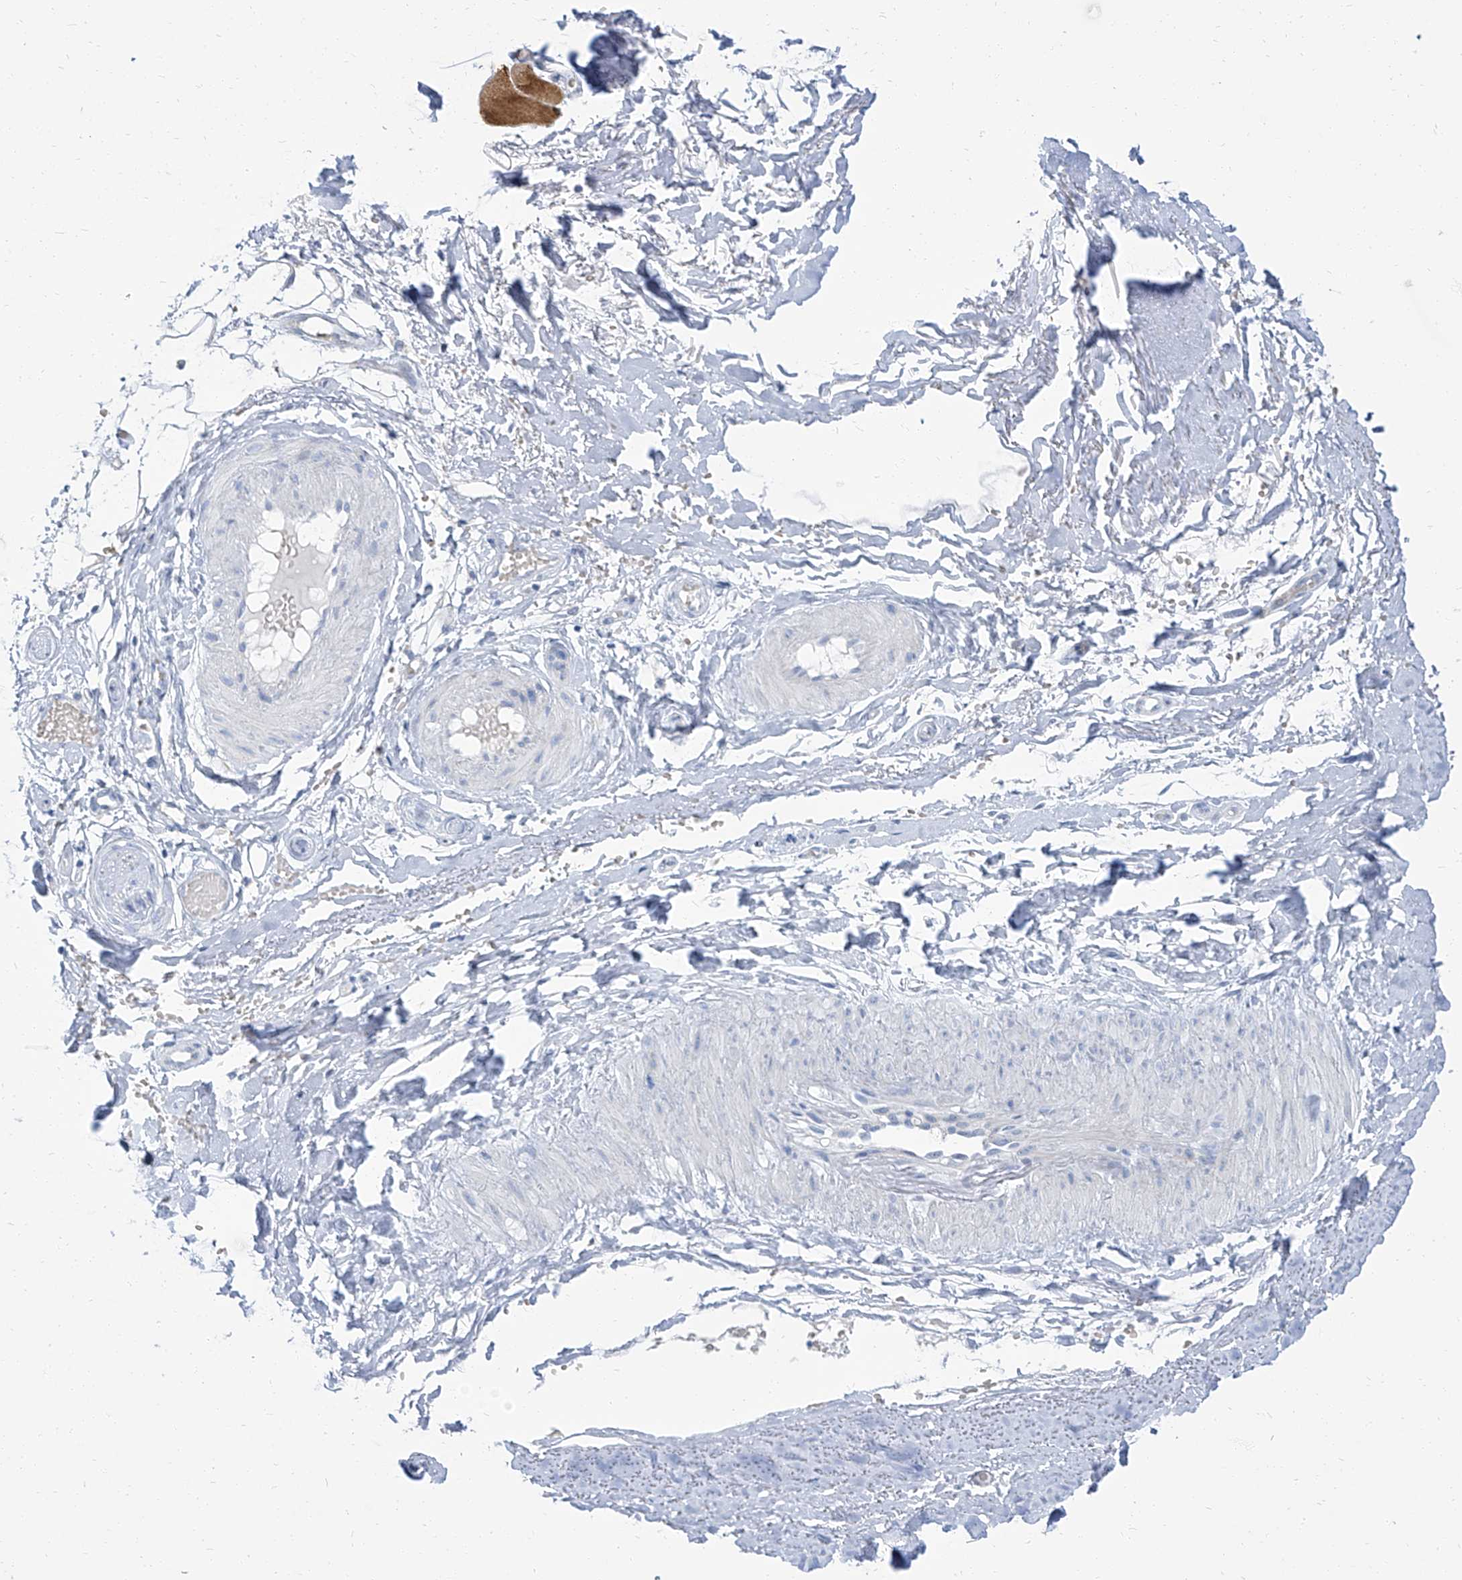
{"staining": {"intensity": "negative", "quantity": "none", "location": "none"}, "tissue": "adipose tissue", "cell_type": "Adipocytes", "image_type": "normal", "snomed": [{"axis": "morphology", "description": "Normal tissue, NOS"}, {"axis": "morphology", "description": "Basal cell carcinoma"}, {"axis": "topography", "description": "Skin"}], "caption": "DAB (3,3'-diaminobenzidine) immunohistochemical staining of normal adipose tissue reveals no significant staining in adipocytes. (DAB immunohistochemistry, high magnification).", "gene": "TXLNB", "patient": {"sex": "female", "age": 89}}